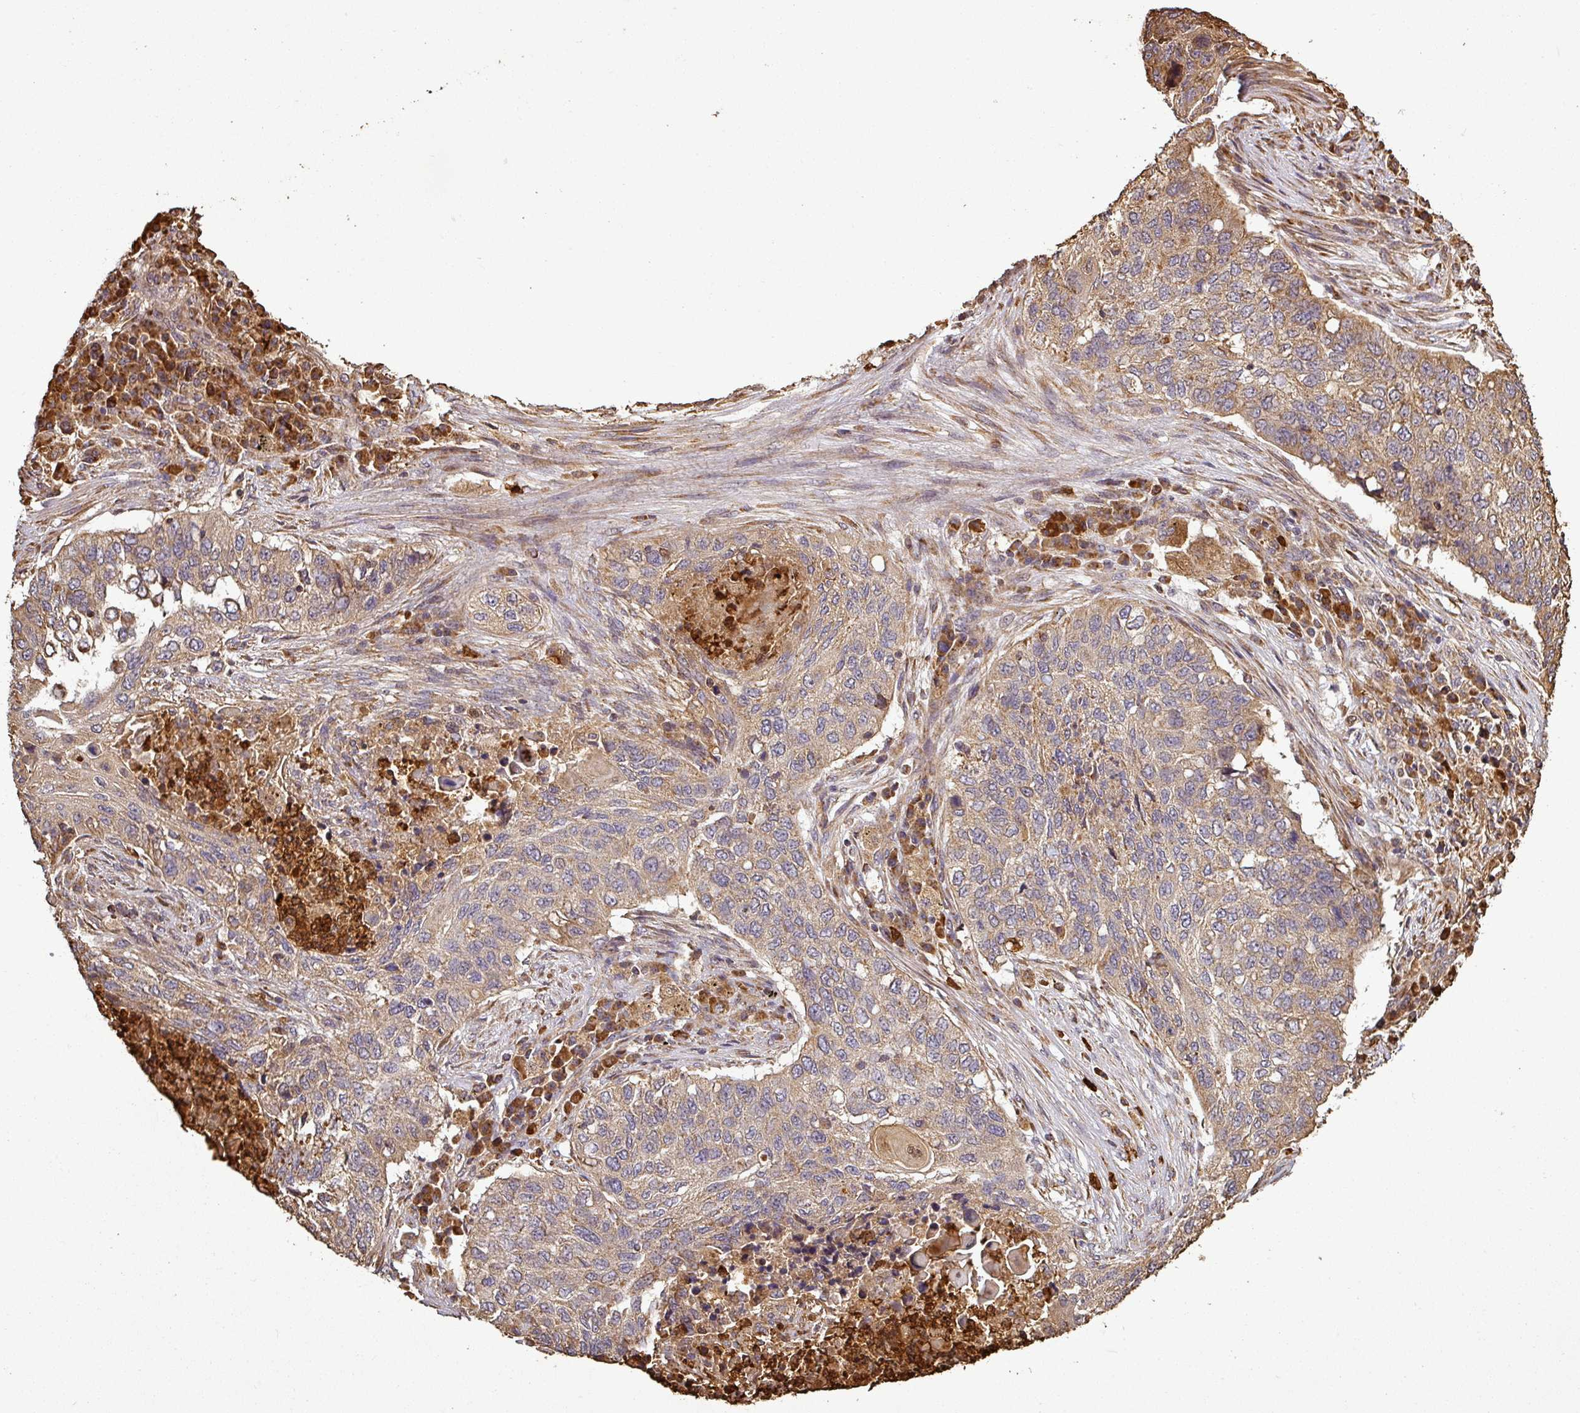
{"staining": {"intensity": "weak", "quantity": ">75%", "location": "cytoplasmic/membranous"}, "tissue": "lung cancer", "cell_type": "Tumor cells", "image_type": "cancer", "snomed": [{"axis": "morphology", "description": "Squamous cell carcinoma, NOS"}, {"axis": "topography", "description": "Lung"}], "caption": "There is low levels of weak cytoplasmic/membranous expression in tumor cells of lung squamous cell carcinoma, as demonstrated by immunohistochemical staining (brown color).", "gene": "PLEKHM1", "patient": {"sex": "female", "age": 63}}